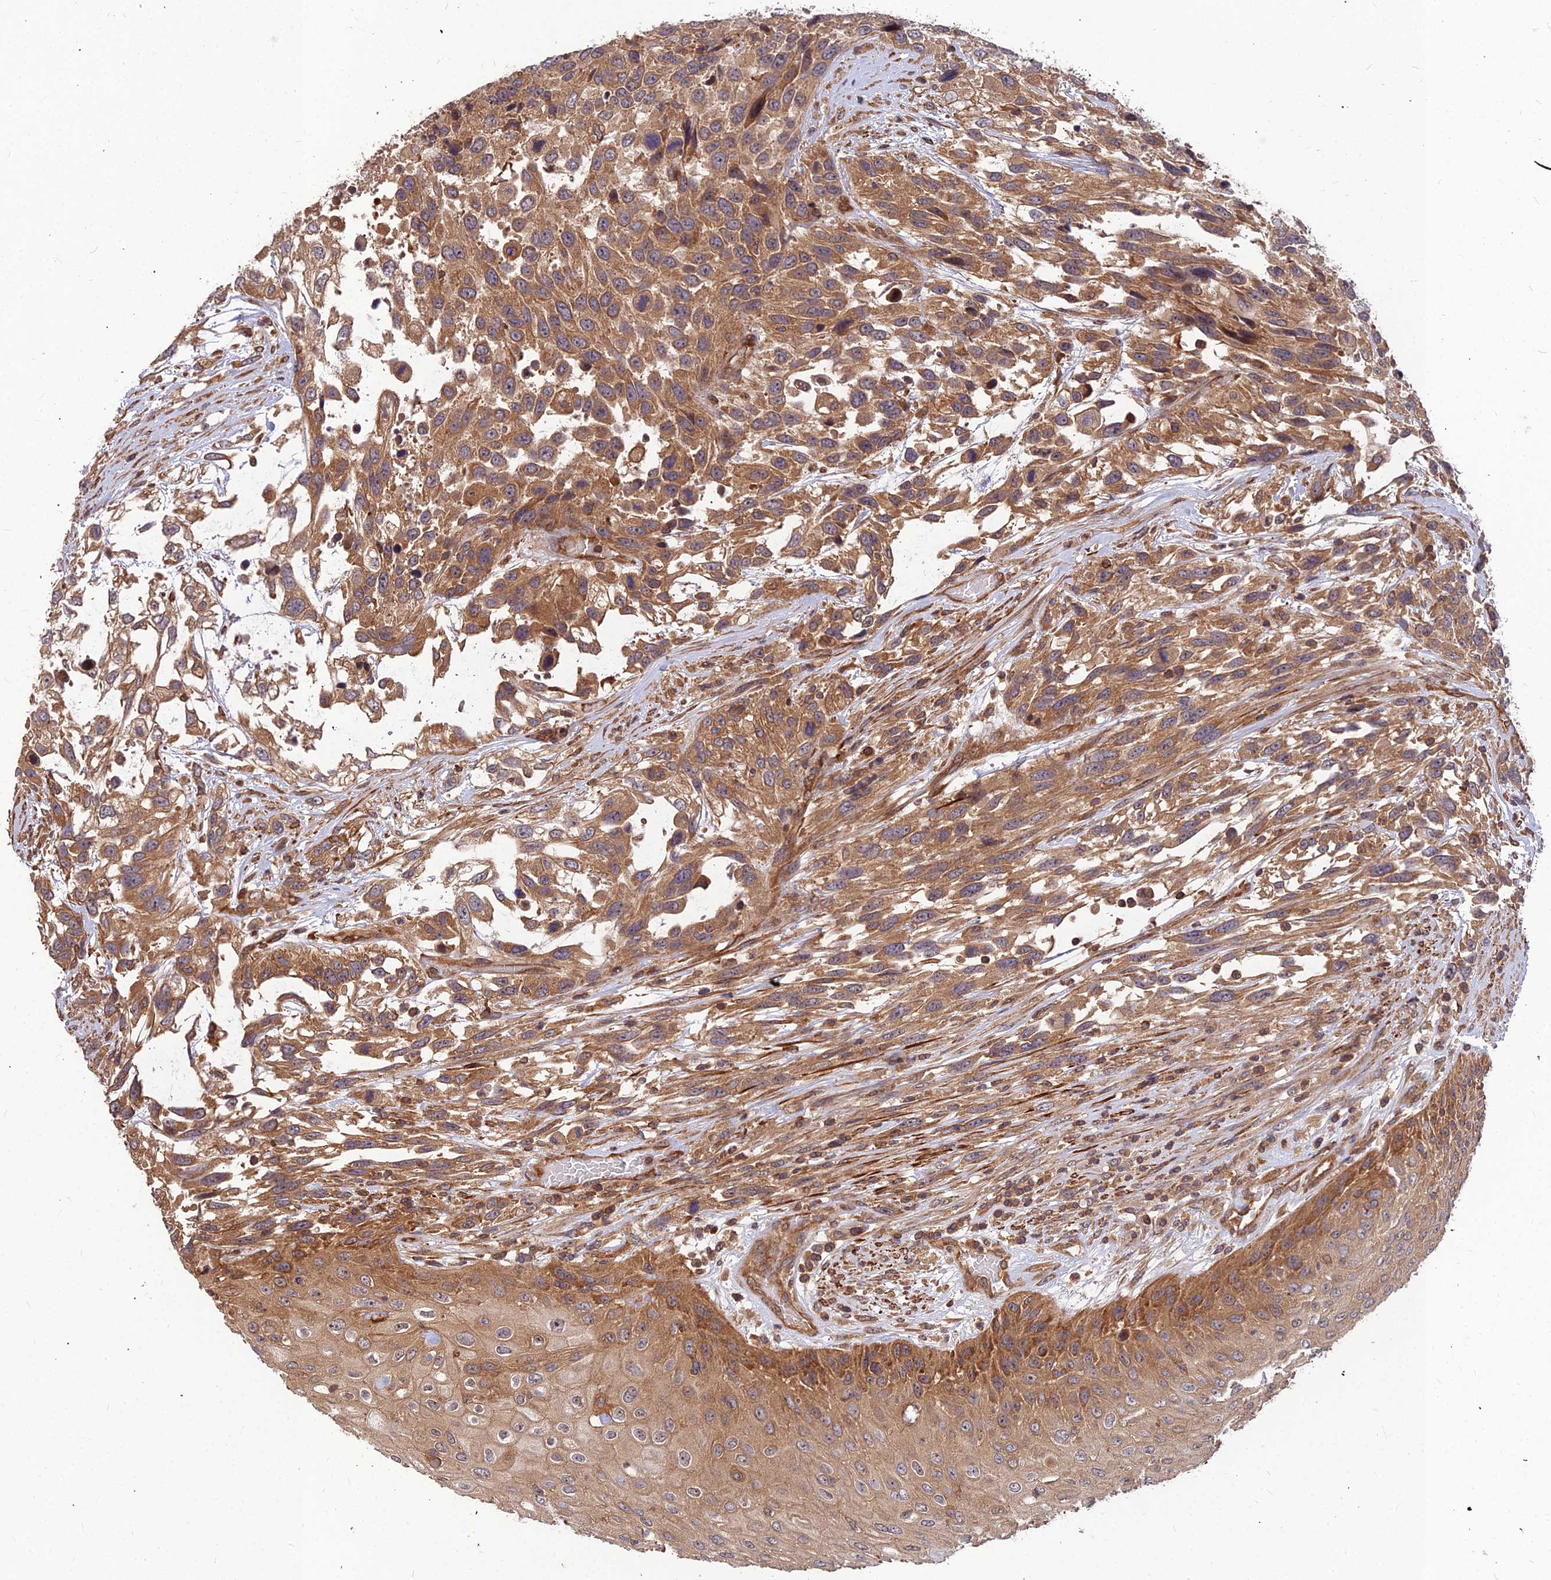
{"staining": {"intensity": "moderate", "quantity": ">75%", "location": "cytoplasmic/membranous"}, "tissue": "urothelial cancer", "cell_type": "Tumor cells", "image_type": "cancer", "snomed": [{"axis": "morphology", "description": "Urothelial carcinoma, High grade"}, {"axis": "topography", "description": "Urinary bladder"}], "caption": "Immunohistochemistry histopathology image of urothelial cancer stained for a protein (brown), which shows medium levels of moderate cytoplasmic/membranous positivity in approximately >75% of tumor cells.", "gene": "ZNF467", "patient": {"sex": "female", "age": 70}}